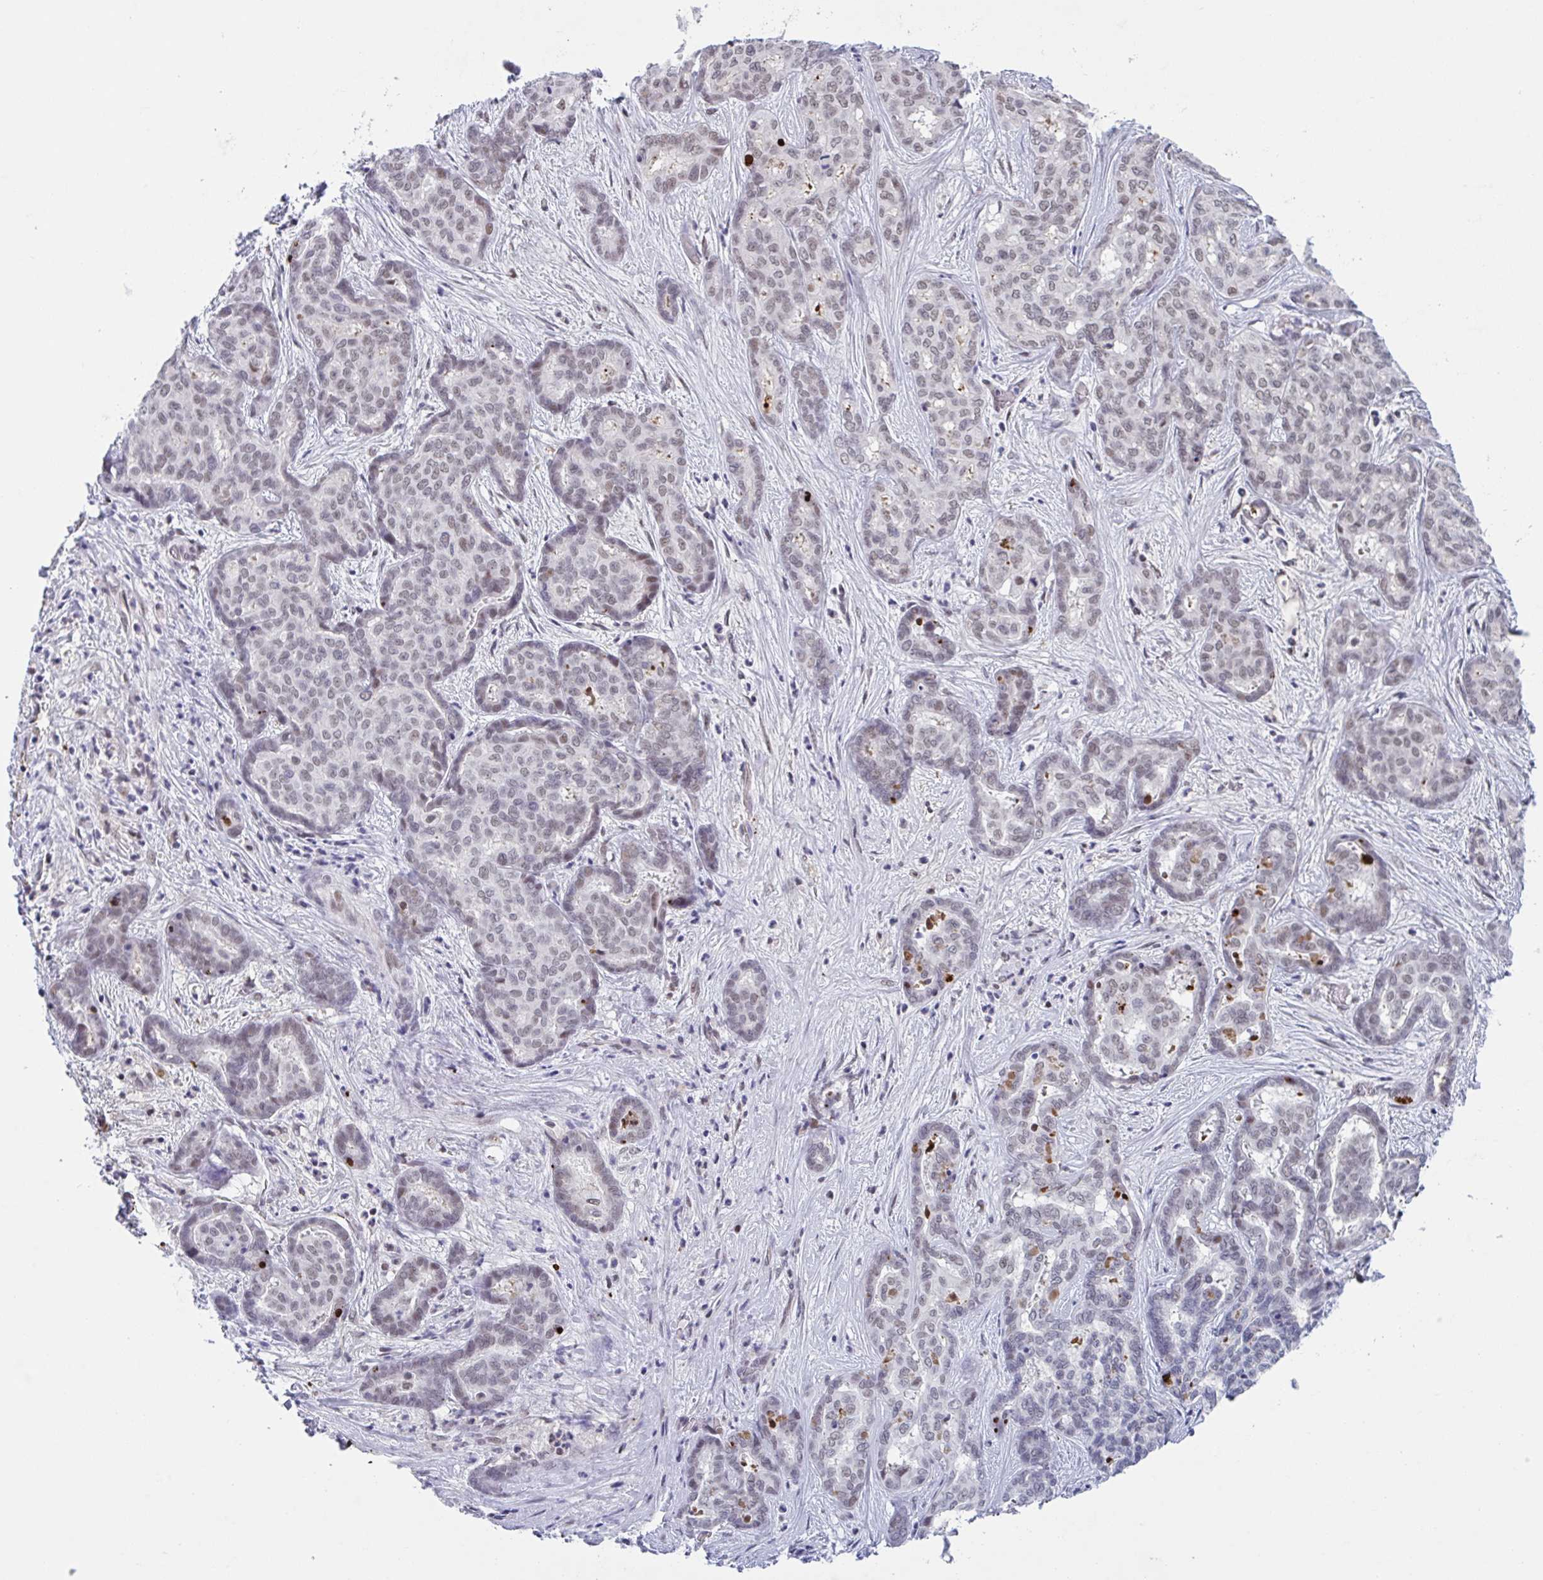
{"staining": {"intensity": "weak", "quantity": "25%-75%", "location": "nuclear"}, "tissue": "liver cancer", "cell_type": "Tumor cells", "image_type": "cancer", "snomed": [{"axis": "morphology", "description": "Cholangiocarcinoma"}, {"axis": "topography", "description": "Liver"}], "caption": "Cholangiocarcinoma (liver) stained with a protein marker shows weak staining in tumor cells.", "gene": "PLG", "patient": {"sex": "female", "age": 64}}